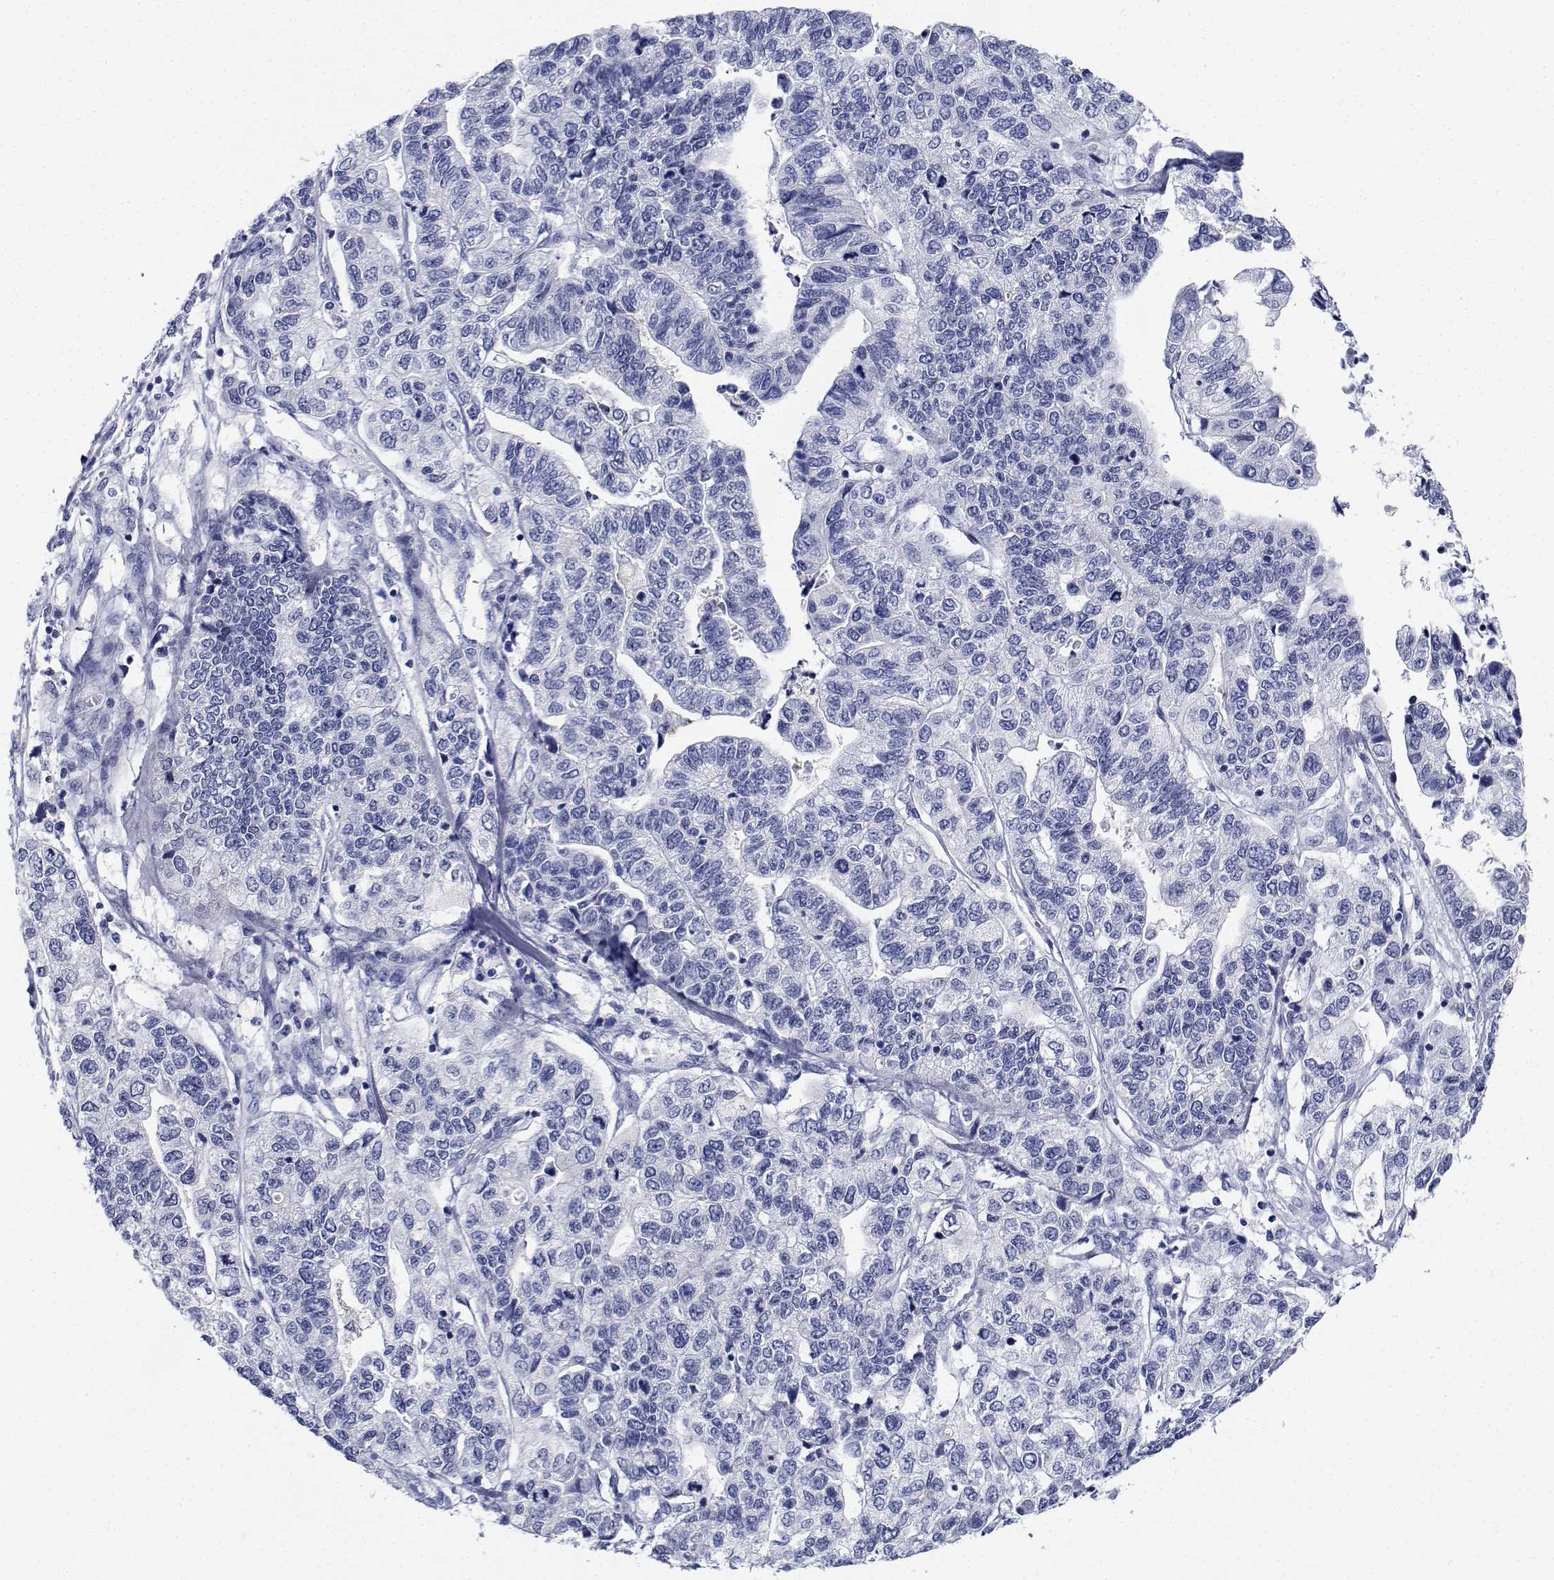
{"staining": {"intensity": "negative", "quantity": "none", "location": "none"}, "tissue": "stomach cancer", "cell_type": "Tumor cells", "image_type": "cancer", "snomed": [{"axis": "morphology", "description": "Adenocarcinoma, NOS"}, {"axis": "topography", "description": "Stomach, upper"}], "caption": "DAB immunohistochemical staining of stomach cancer (adenocarcinoma) displays no significant staining in tumor cells. (DAB (3,3'-diaminobenzidine) immunohistochemistry (IHC), high magnification).", "gene": "PLXNA4", "patient": {"sex": "female", "age": 67}}